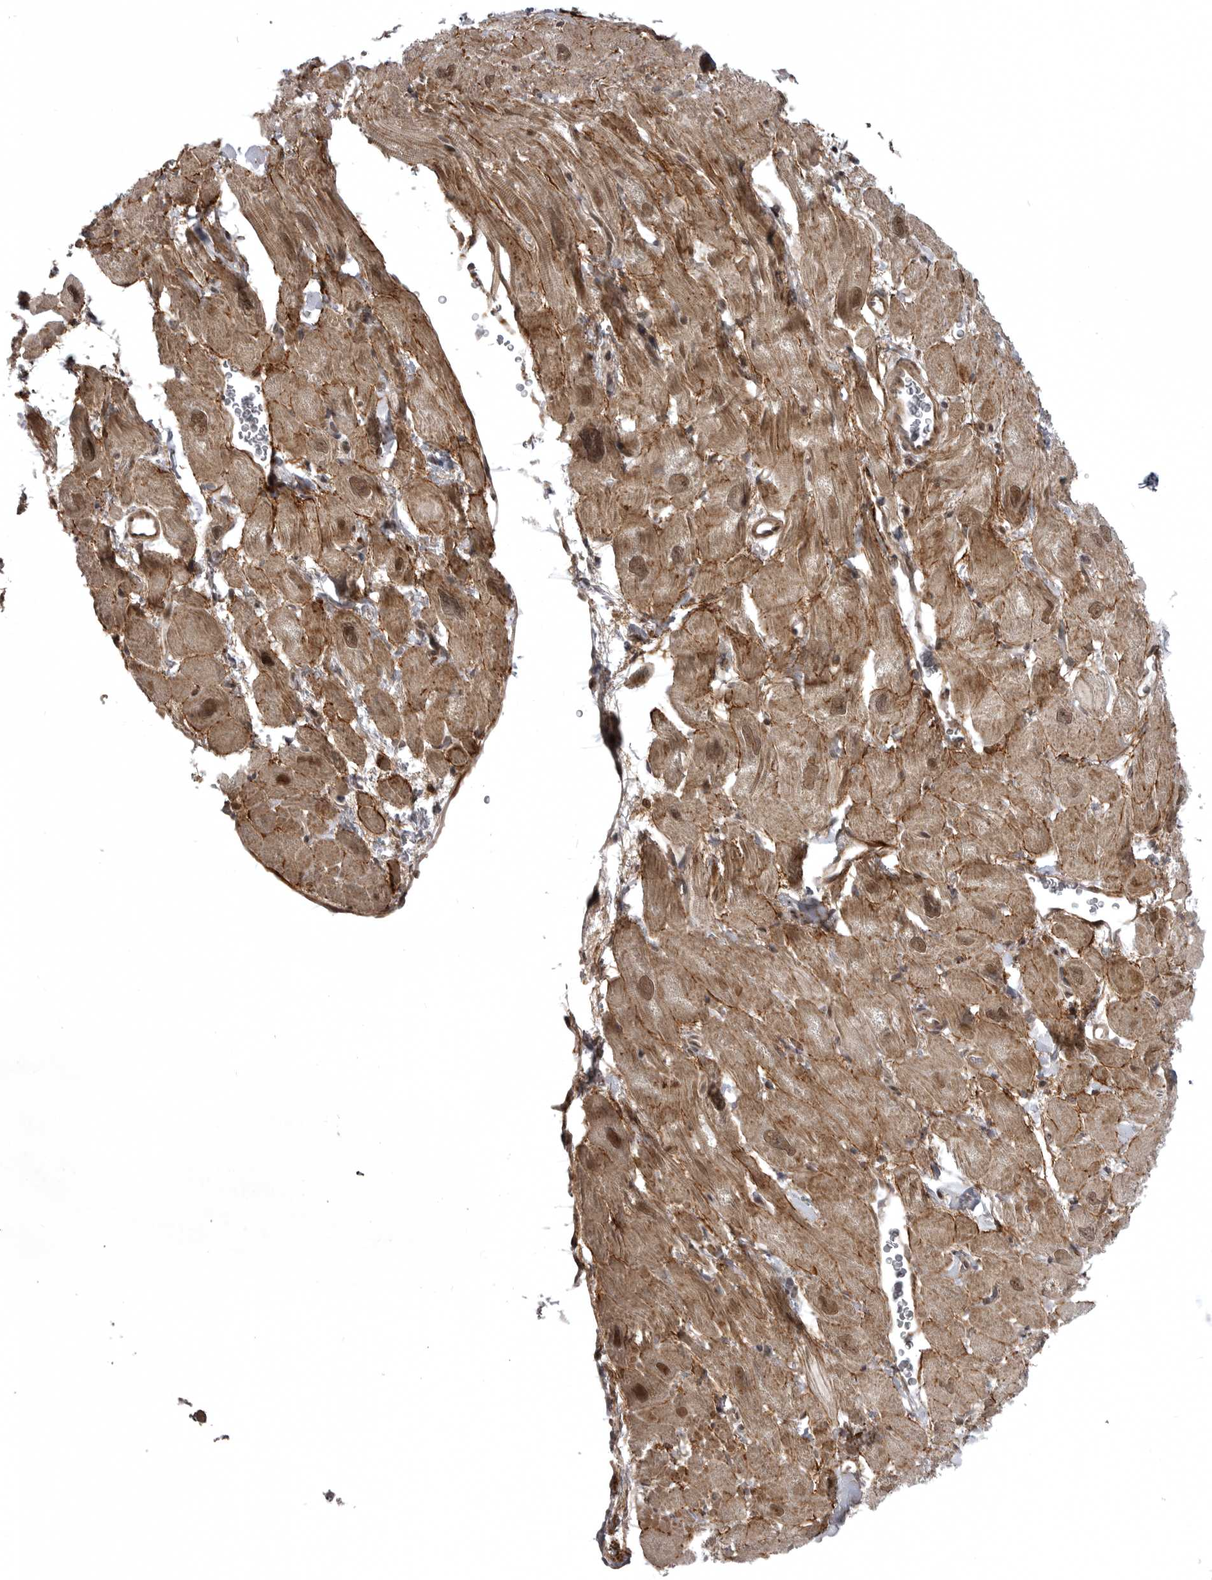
{"staining": {"intensity": "moderate", "quantity": "25%-75%", "location": "cytoplasmic/membranous"}, "tissue": "heart muscle", "cell_type": "Cardiomyocytes", "image_type": "normal", "snomed": [{"axis": "morphology", "description": "Normal tissue, NOS"}, {"axis": "topography", "description": "Heart"}], "caption": "This photomicrograph demonstrates benign heart muscle stained with immunohistochemistry (IHC) to label a protein in brown. The cytoplasmic/membranous of cardiomyocytes show moderate positivity for the protein. Nuclei are counter-stained blue.", "gene": "SNX16", "patient": {"sex": "male", "age": 49}}